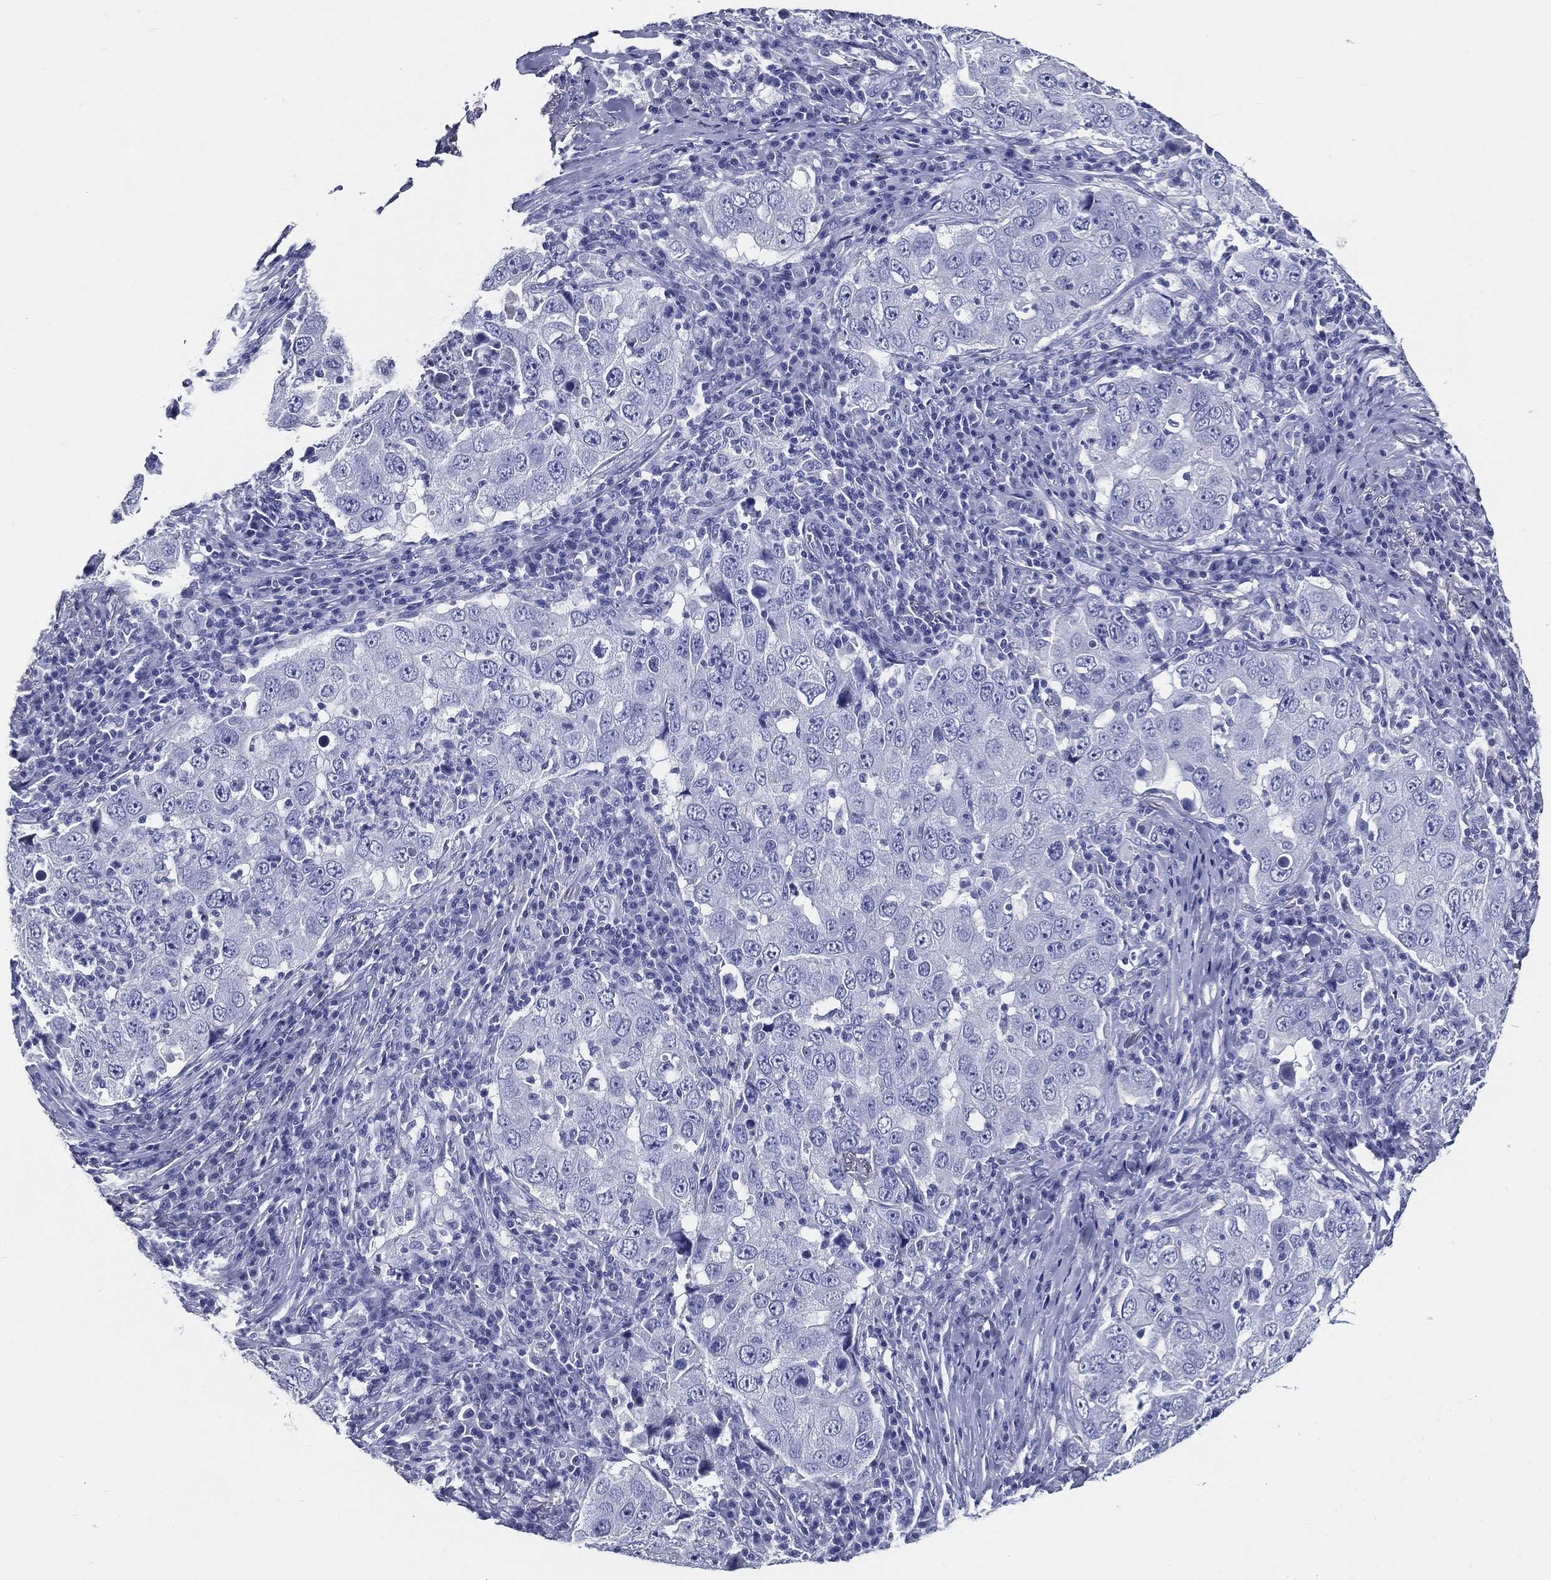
{"staining": {"intensity": "negative", "quantity": "none", "location": "none"}, "tissue": "lung cancer", "cell_type": "Tumor cells", "image_type": "cancer", "snomed": [{"axis": "morphology", "description": "Adenocarcinoma, NOS"}, {"axis": "topography", "description": "Lung"}], "caption": "Immunohistochemical staining of lung adenocarcinoma reveals no significant staining in tumor cells. (DAB (3,3'-diaminobenzidine) immunohistochemistry (IHC) with hematoxylin counter stain).", "gene": "ACE2", "patient": {"sex": "male", "age": 73}}